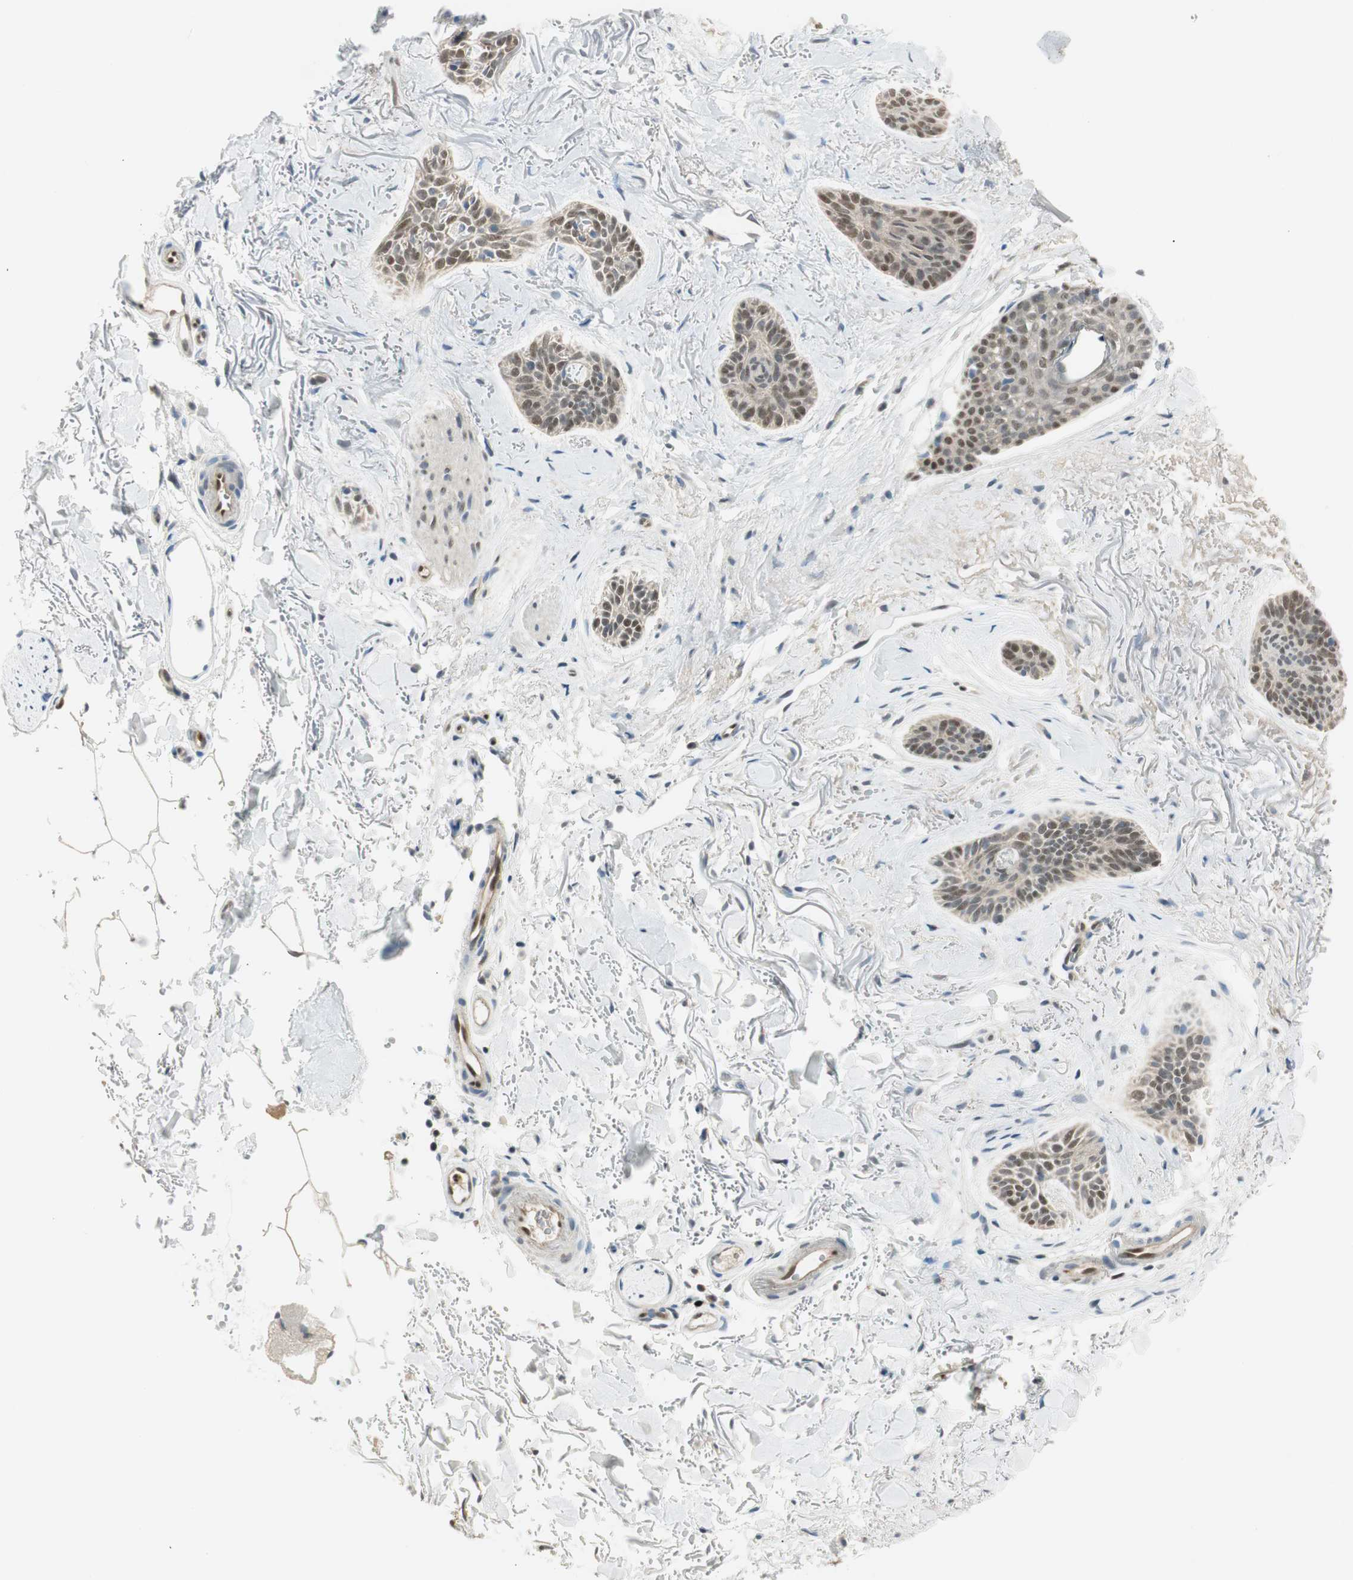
{"staining": {"intensity": "moderate", "quantity": "<25%", "location": "nuclear"}, "tissue": "skin cancer", "cell_type": "Tumor cells", "image_type": "cancer", "snomed": [{"axis": "morphology", "description": "Basal cell carcinoma"}, {"axis": "topography", "description": "Skin"}], "caption": "IHC micrograph of skin cancer (basal cell carcinoma) stained for a protein (brown), which shows low levels of moderate nuclear staining in approximately <25% of tumor cells.", "gene": "LTA4H", "patient": {"sex": "female", "age": 84}}